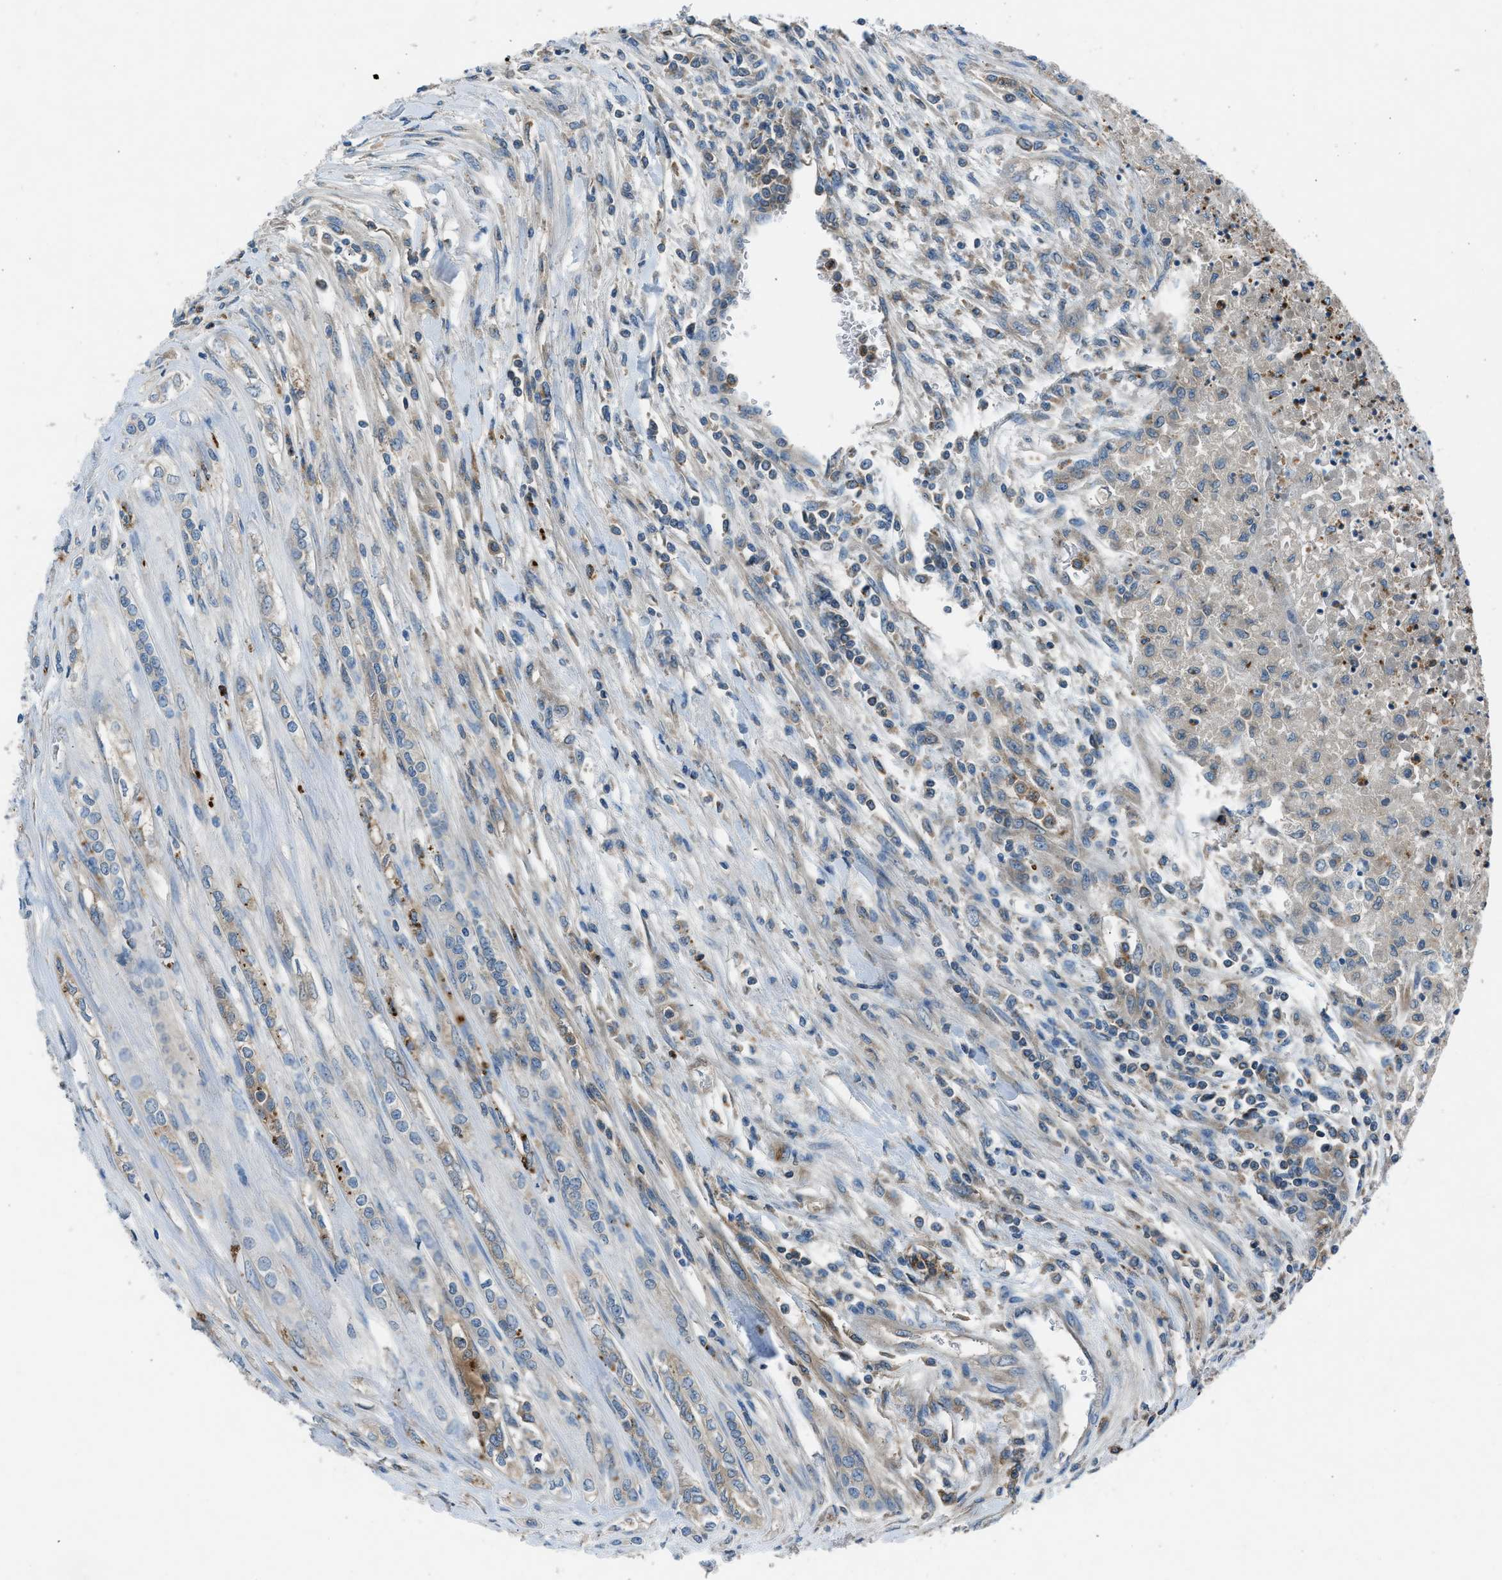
{"staining": {"intensity": "negative", "quantity": "none", "location": "none"}, "tissue": "renal cancer", "cell_type": "Tumor cells", "image_type": "cancer", "snomed": [{"axis": "morphology", "description": "Adenocarcinoma, NOS"}, {"axis": "topography", "description": "Kidney"}], "caption": "Tumor cells are negative for brown protein staining in renal cancer (adenocarcinoma). Brightfield microscopy of IHC stained with DAB (brown) and hematoxylin (blue), captured at high magnification.", "gene": "BMP1", "patient": {"sex": "female", "age": 54}}